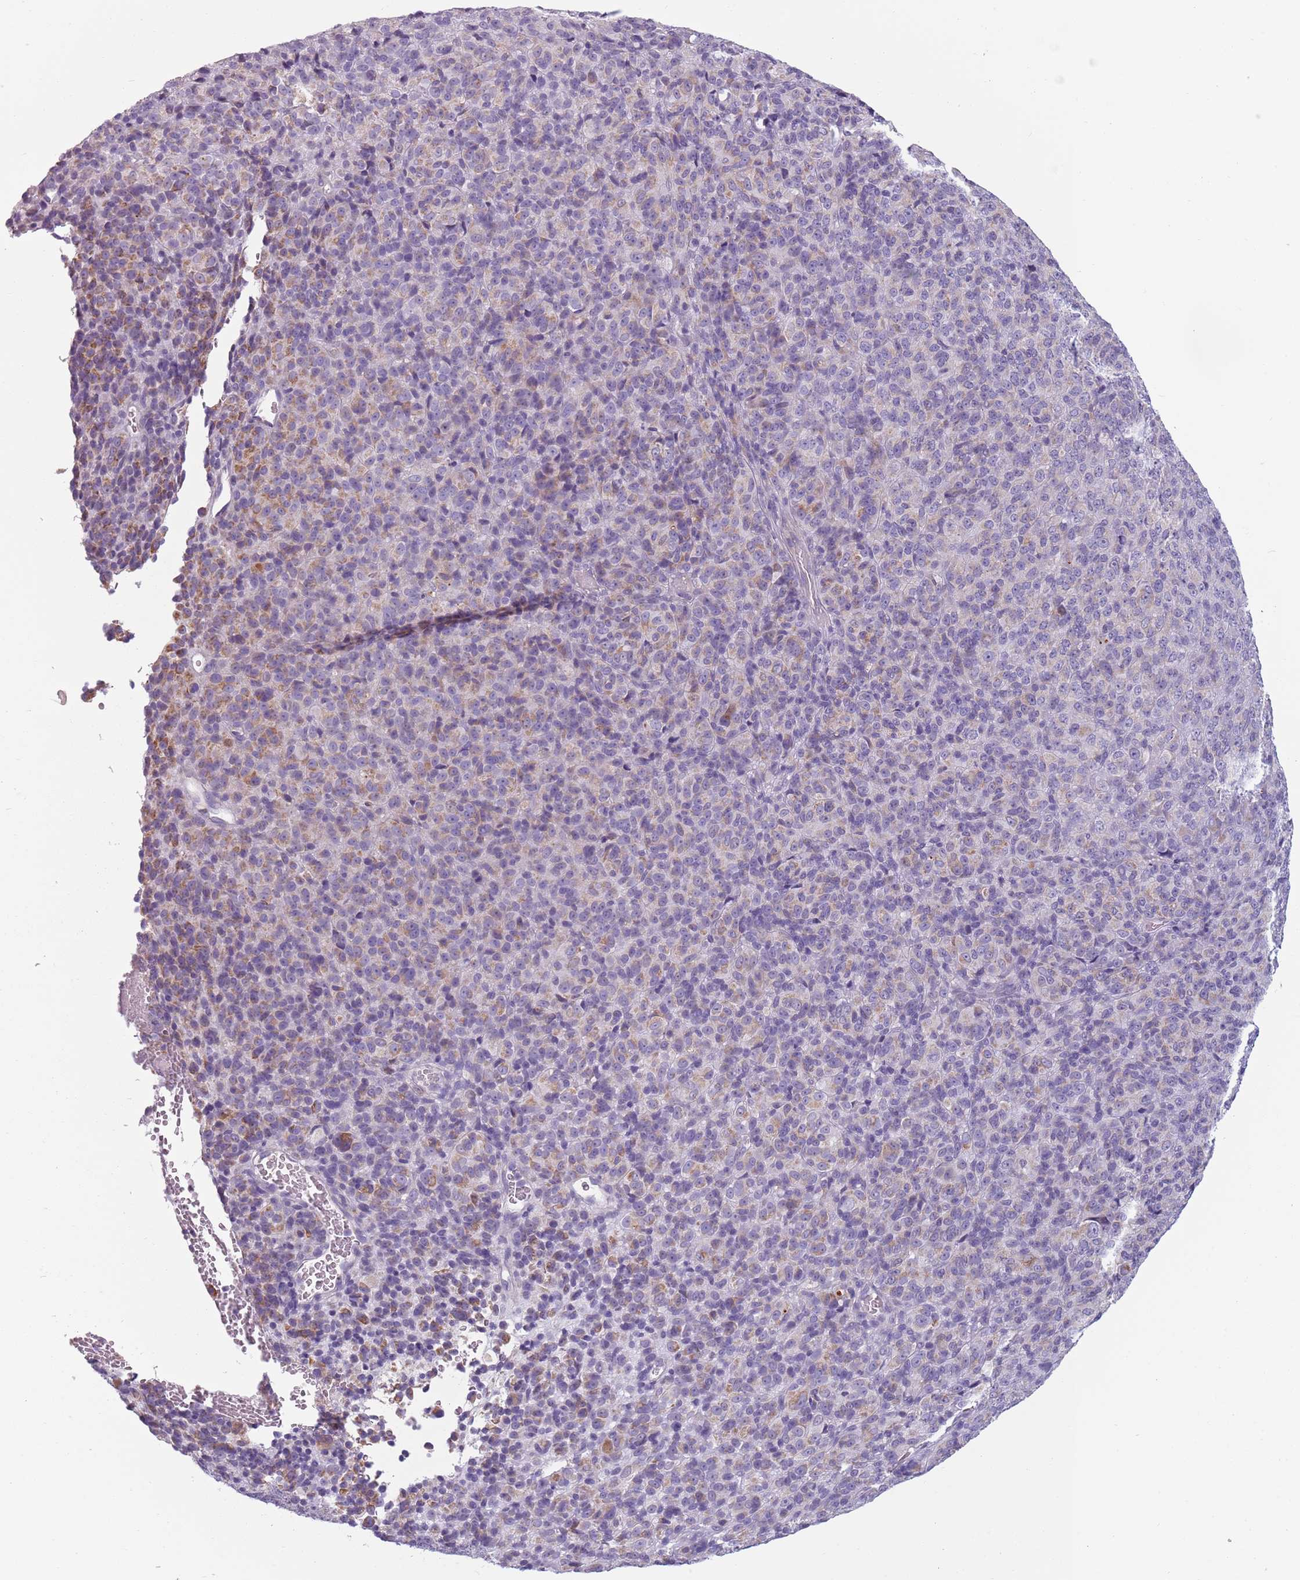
{"staining": {"intensity": "weak", "quantity": "25%-75%", "location": "cytoplasmic/membranous"}, "tissue": "melanoma", "cell_type": "Tumor cells", "image_type": "cancer", "snomed": [{"axis": "morphology", "description": "Malignant melanoma, Metastatic site"}, {"axis": "topography", "description": "Brain"}], "caption": "This histopathology image displays immunohistochemistry (IHC) staining of human melanoma, with low weak cytoplasmic/membranous staining in approximately 25%-75% of tumor cells.", "gene": "MEGF8", "patient": {"sex": "female", "age": 56}}